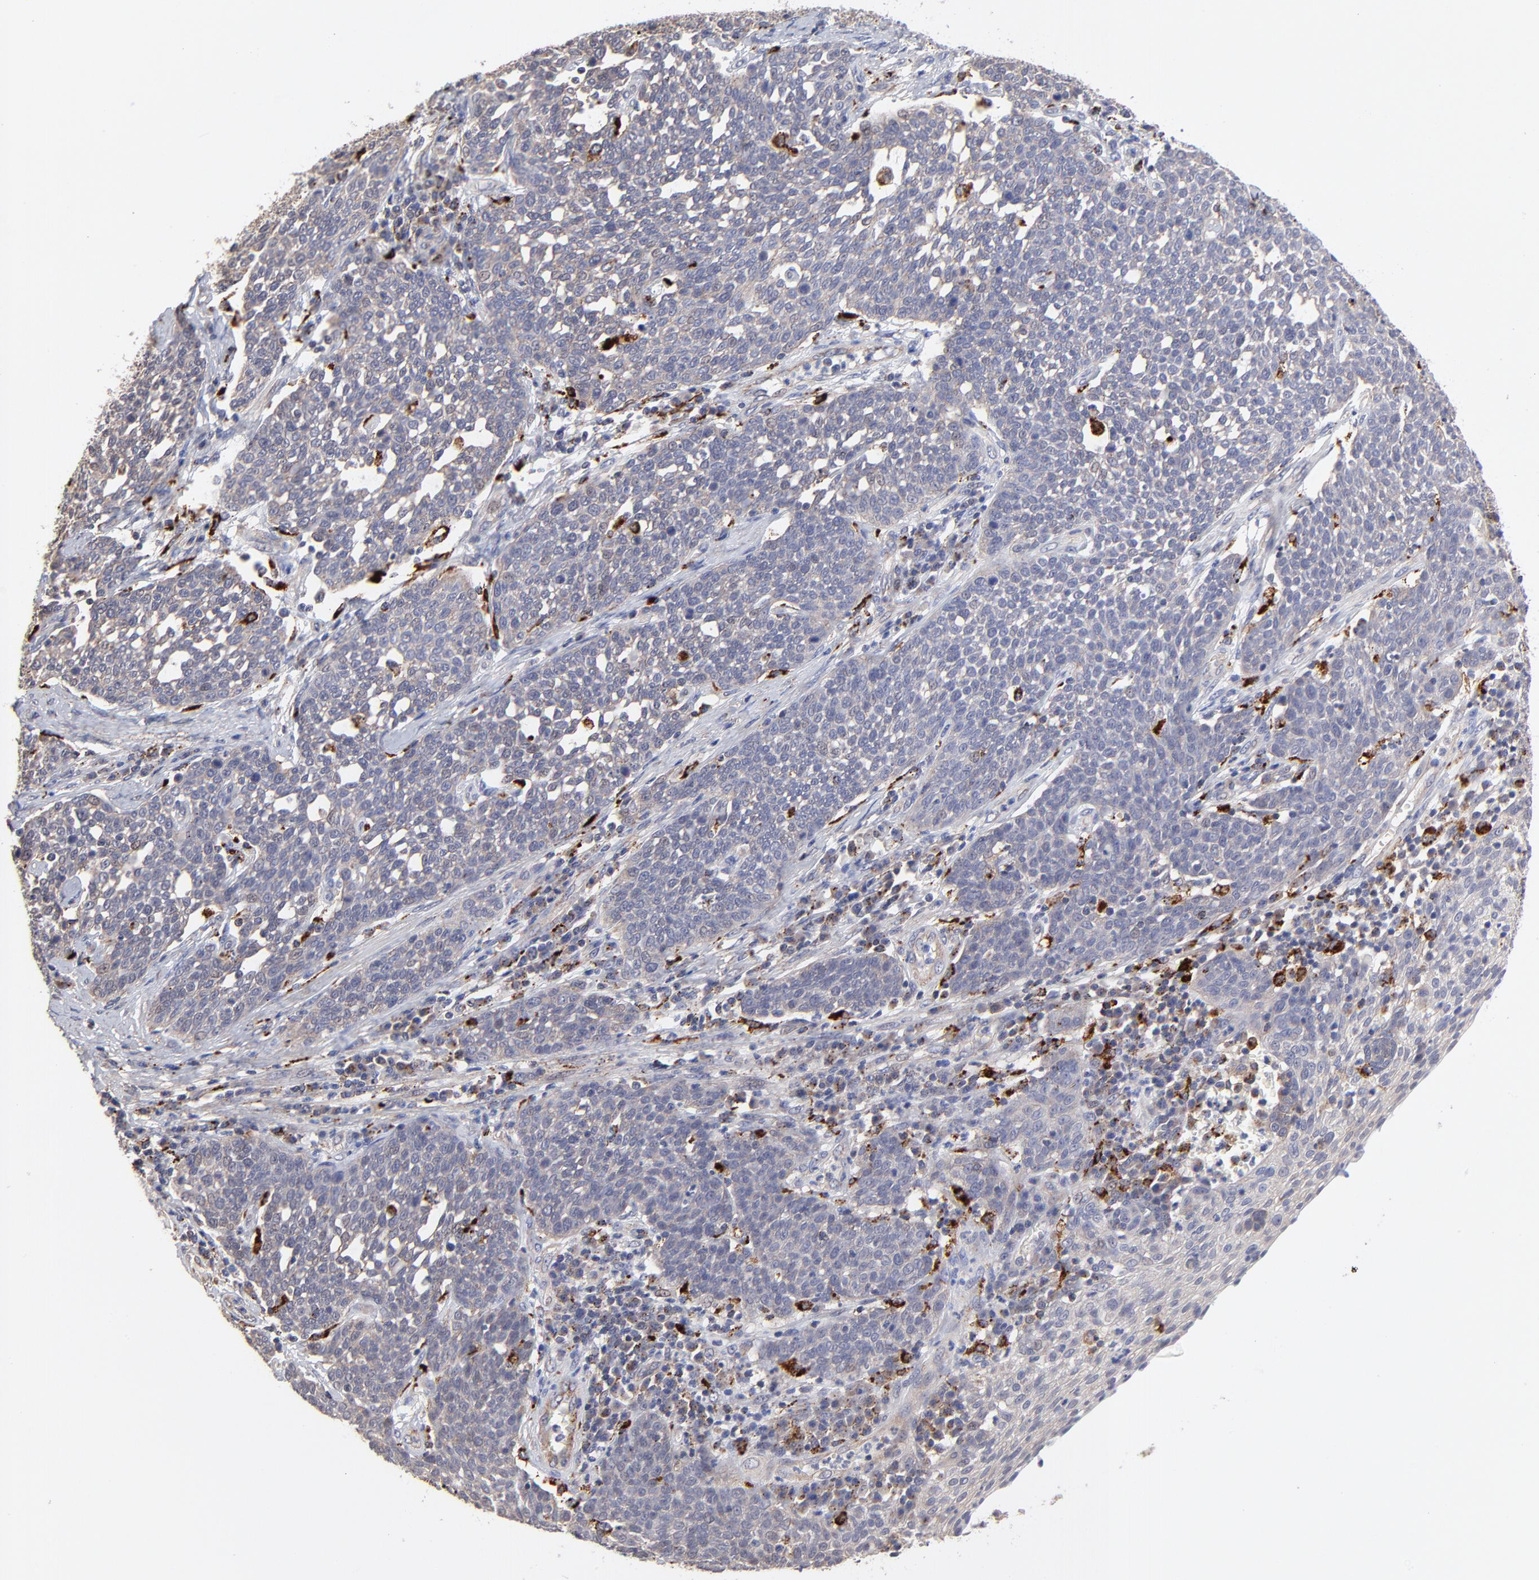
{"staining": {"intensity": "negative", "quantity": "none", "location": "none"}, "tissue": "cervical cancer", "cell_type": "Tumor cells", "image_type": "cancer", "snomed": [{"axis": "morphology", "description": "Squamous cell carcinoma, NOS"}, {"axis": "topography", "description": "Cervix"}], "caption": "IHC of cervical cancer (squamous cell carcinoma) shows no staining in tumor cells. (Brightfield microscopy of DAB (3,3'-diaminobenzidine) IHC at high magnification).", "gene": "PDE4B", "patient": {"sex": "female", "age": 34}}